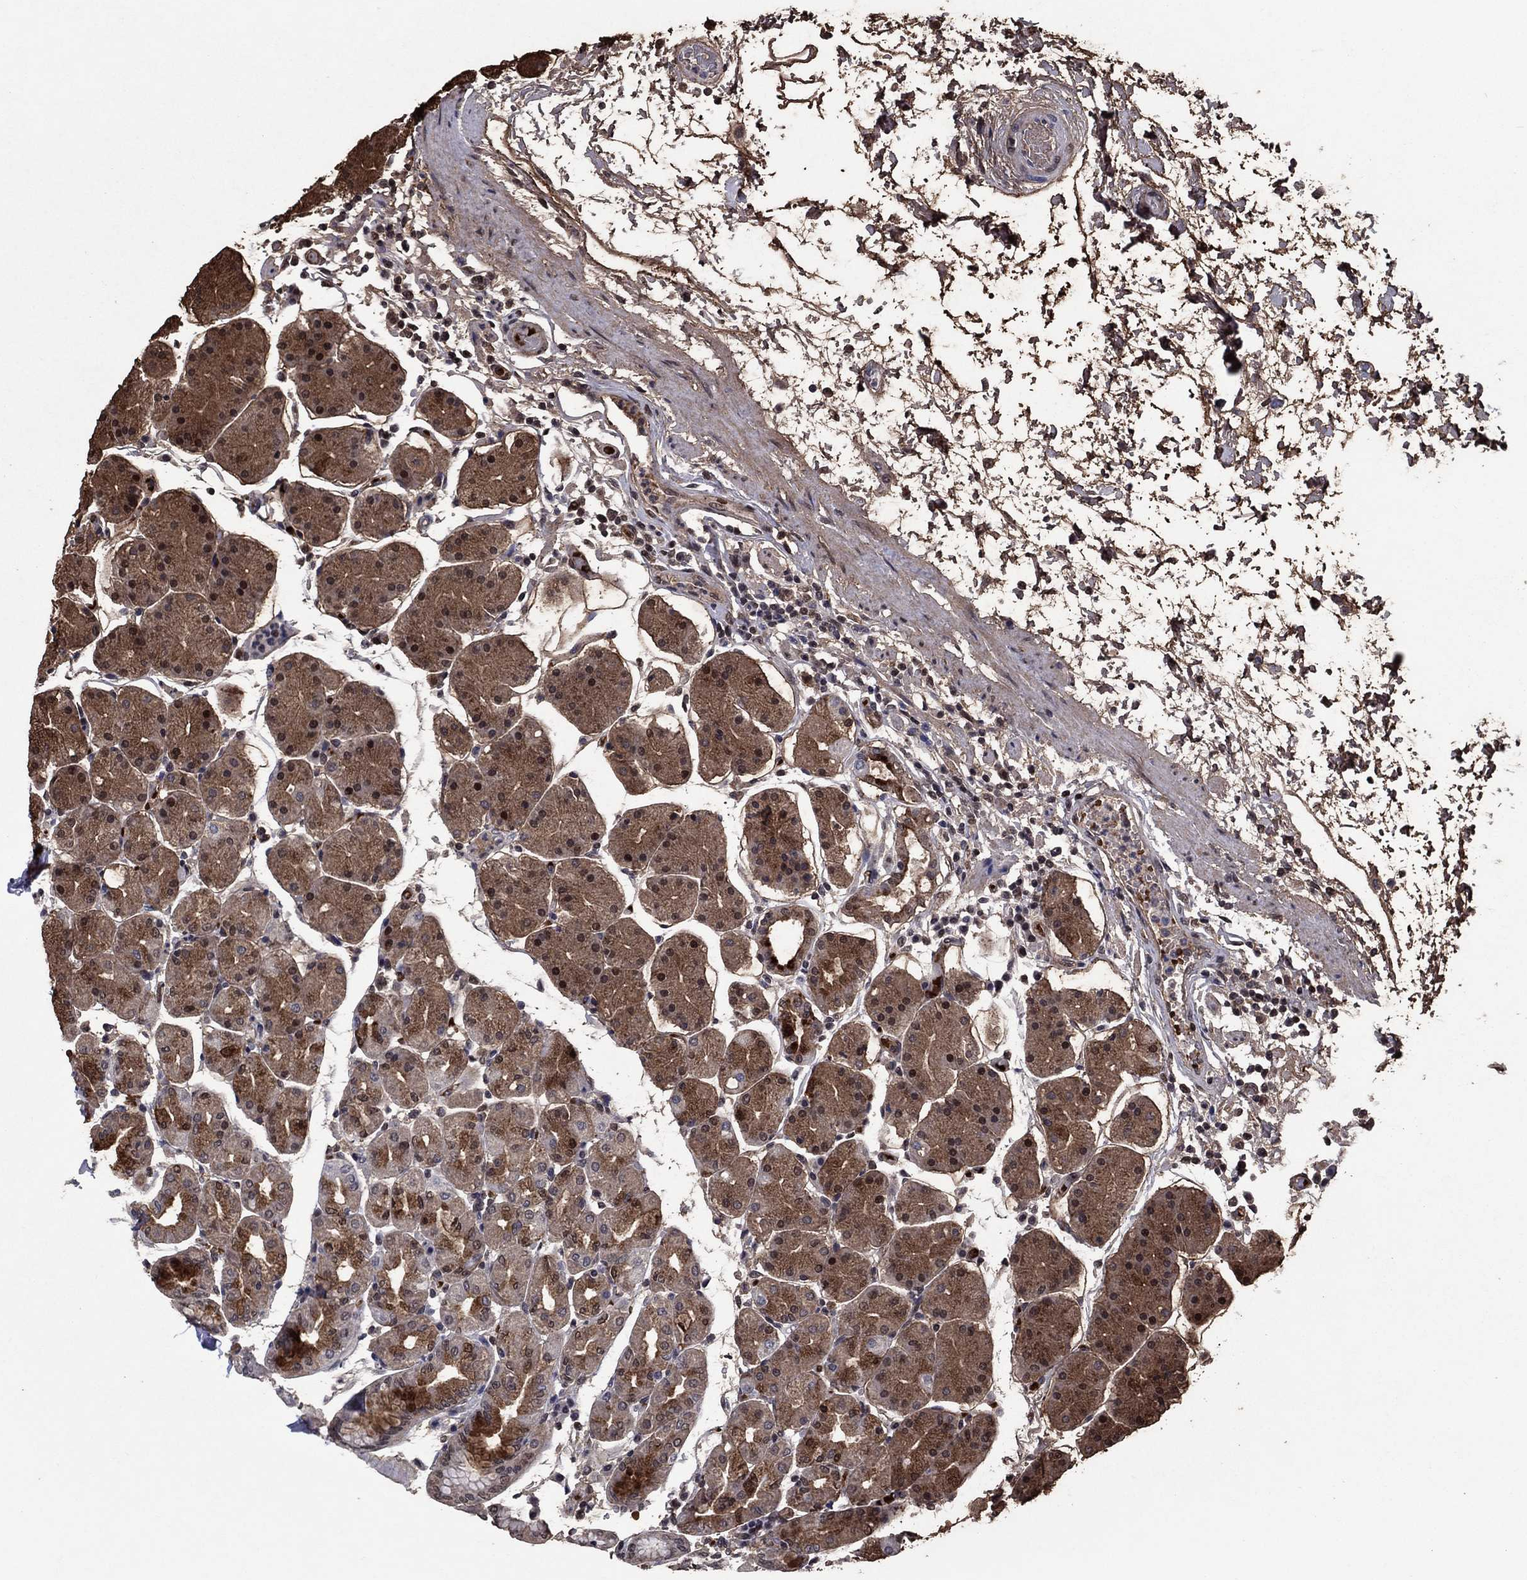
{"staining": {"intensity": "strong", "quantity": "25%-75%", "location": "cytoplasmic/membranous"}, "tissue": "stomach", "cell_type": "Glandular cells", "image_type": "normal", "snomed": [{"axis": "morphology", "description": "Normal tissue, NOS"}, {"axis": "topography", "description": "Stomach"}], "caption": "The photomicrograph reveals staining of unremarkable stomach, revealing strong cytoplasmic/membranous protein expression (brown color) within glandular cells.", "gene": "TYMS", "patient": {"sex": "male", "age": 54}}